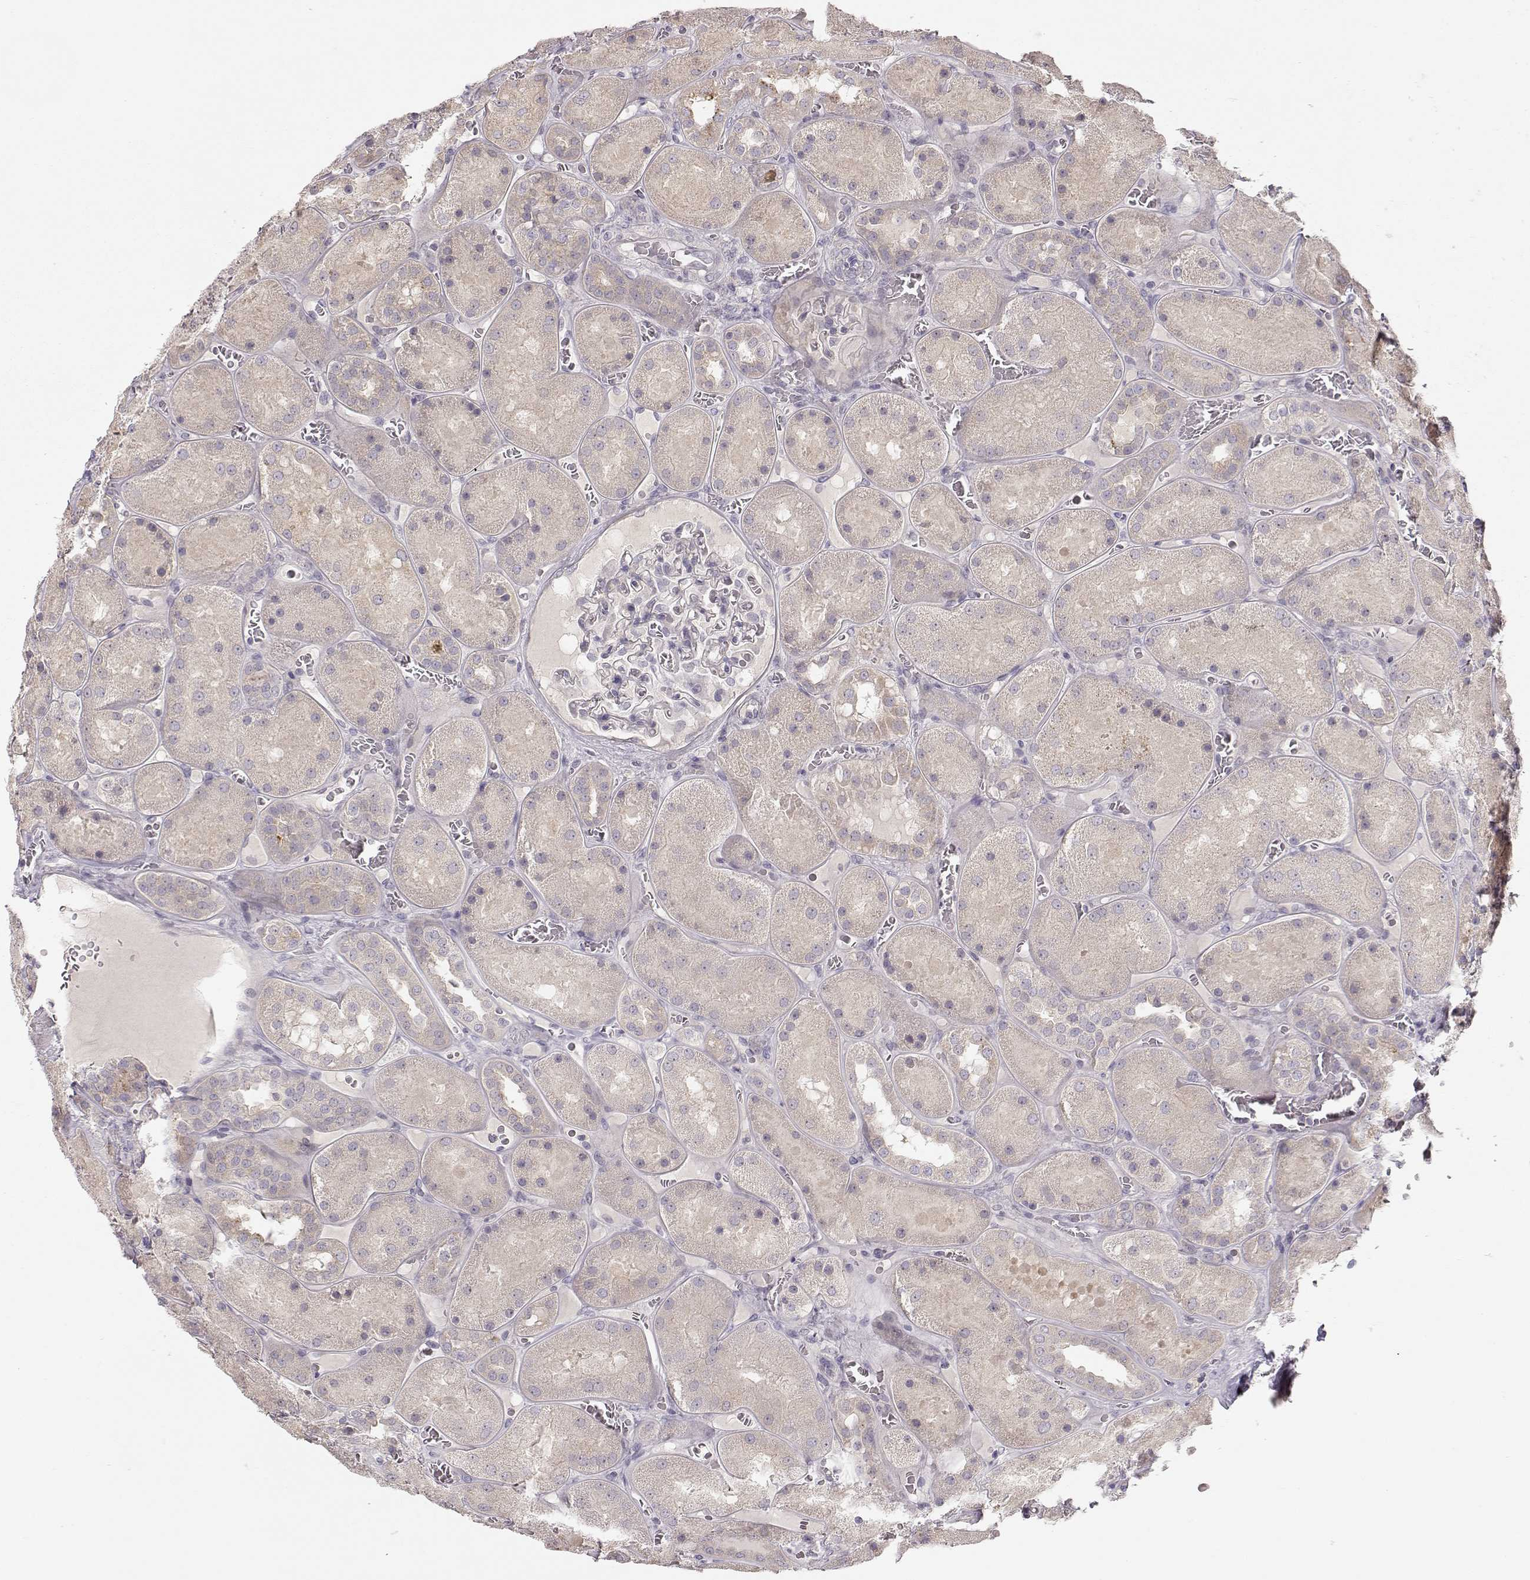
{"staining": {"intensity": "negative", "quantity": "none", "location": "none"}, "tissue": "kidney", "cell_type": "Cells in glomeruli", "image_type": "normal", "snomed": [{"axis": "morphology", "description": "Normal tissue, NOS"}, {"axis": "topography", "description": "Kidney"}], "caption": "The image exhibits no significant positivity in cells in glomeruli of kidney.", "gene": "ARHGAP8", "patient": {"sex": "male", "age": 73}}